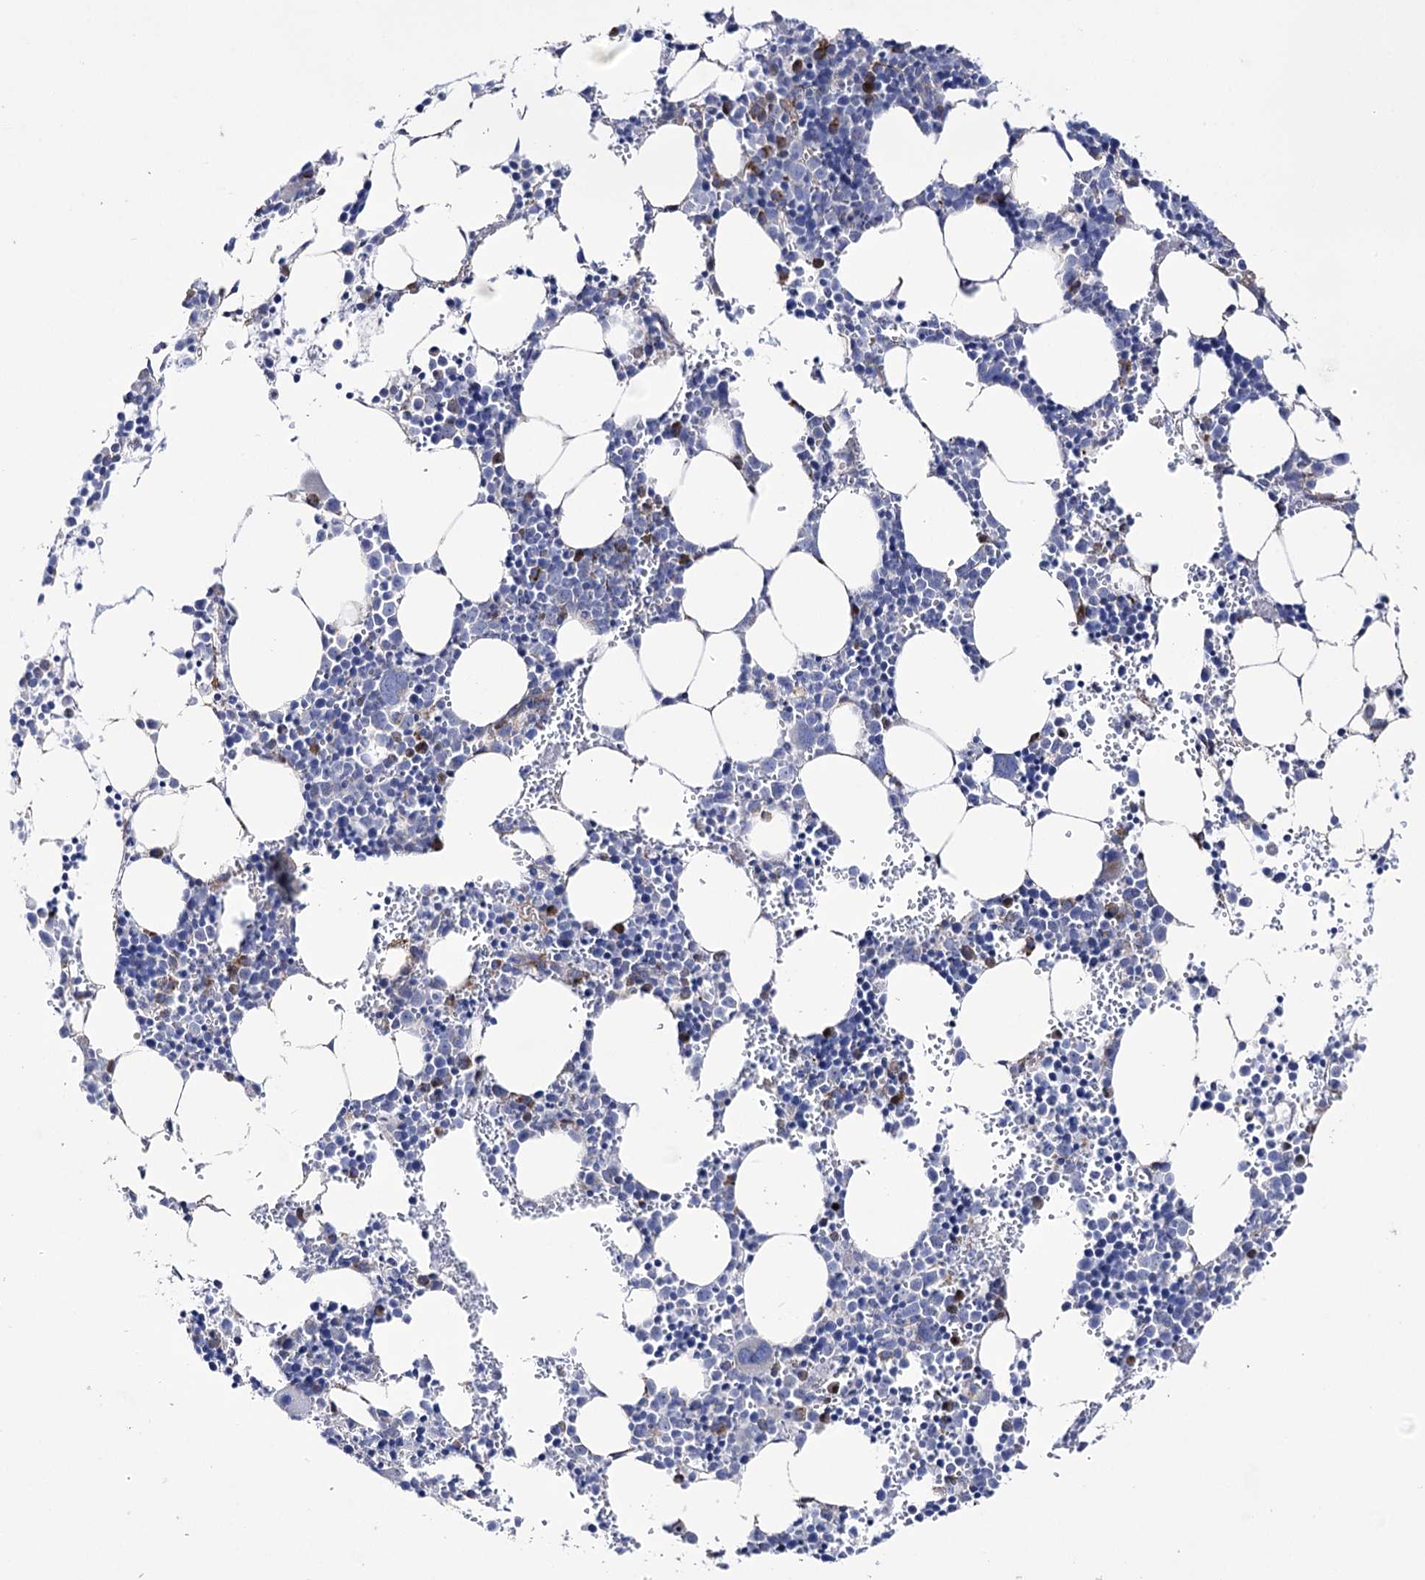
{"staining": {"intensity": "moderate", "quantity": "<25%", "location": "cytoplasmic/membranous"}, "tissue": "bone marrow", "cell_type": "Hematopoietic cells", "image_type": "normal", "snomed": [{"axis": "morphology", "description": "Normal tissue, NOS"}, {"axis": "topography", "description": "Bone marrow"}], "caption": "About <25% of hematopoietic cells in normal human bone marrow reveal moderate cytoplasmic/membranous protein staining as visualized by brown immunohistochemical staining.", "gene": "METTL5", "patient": {"sex": "female", "age": 89}}